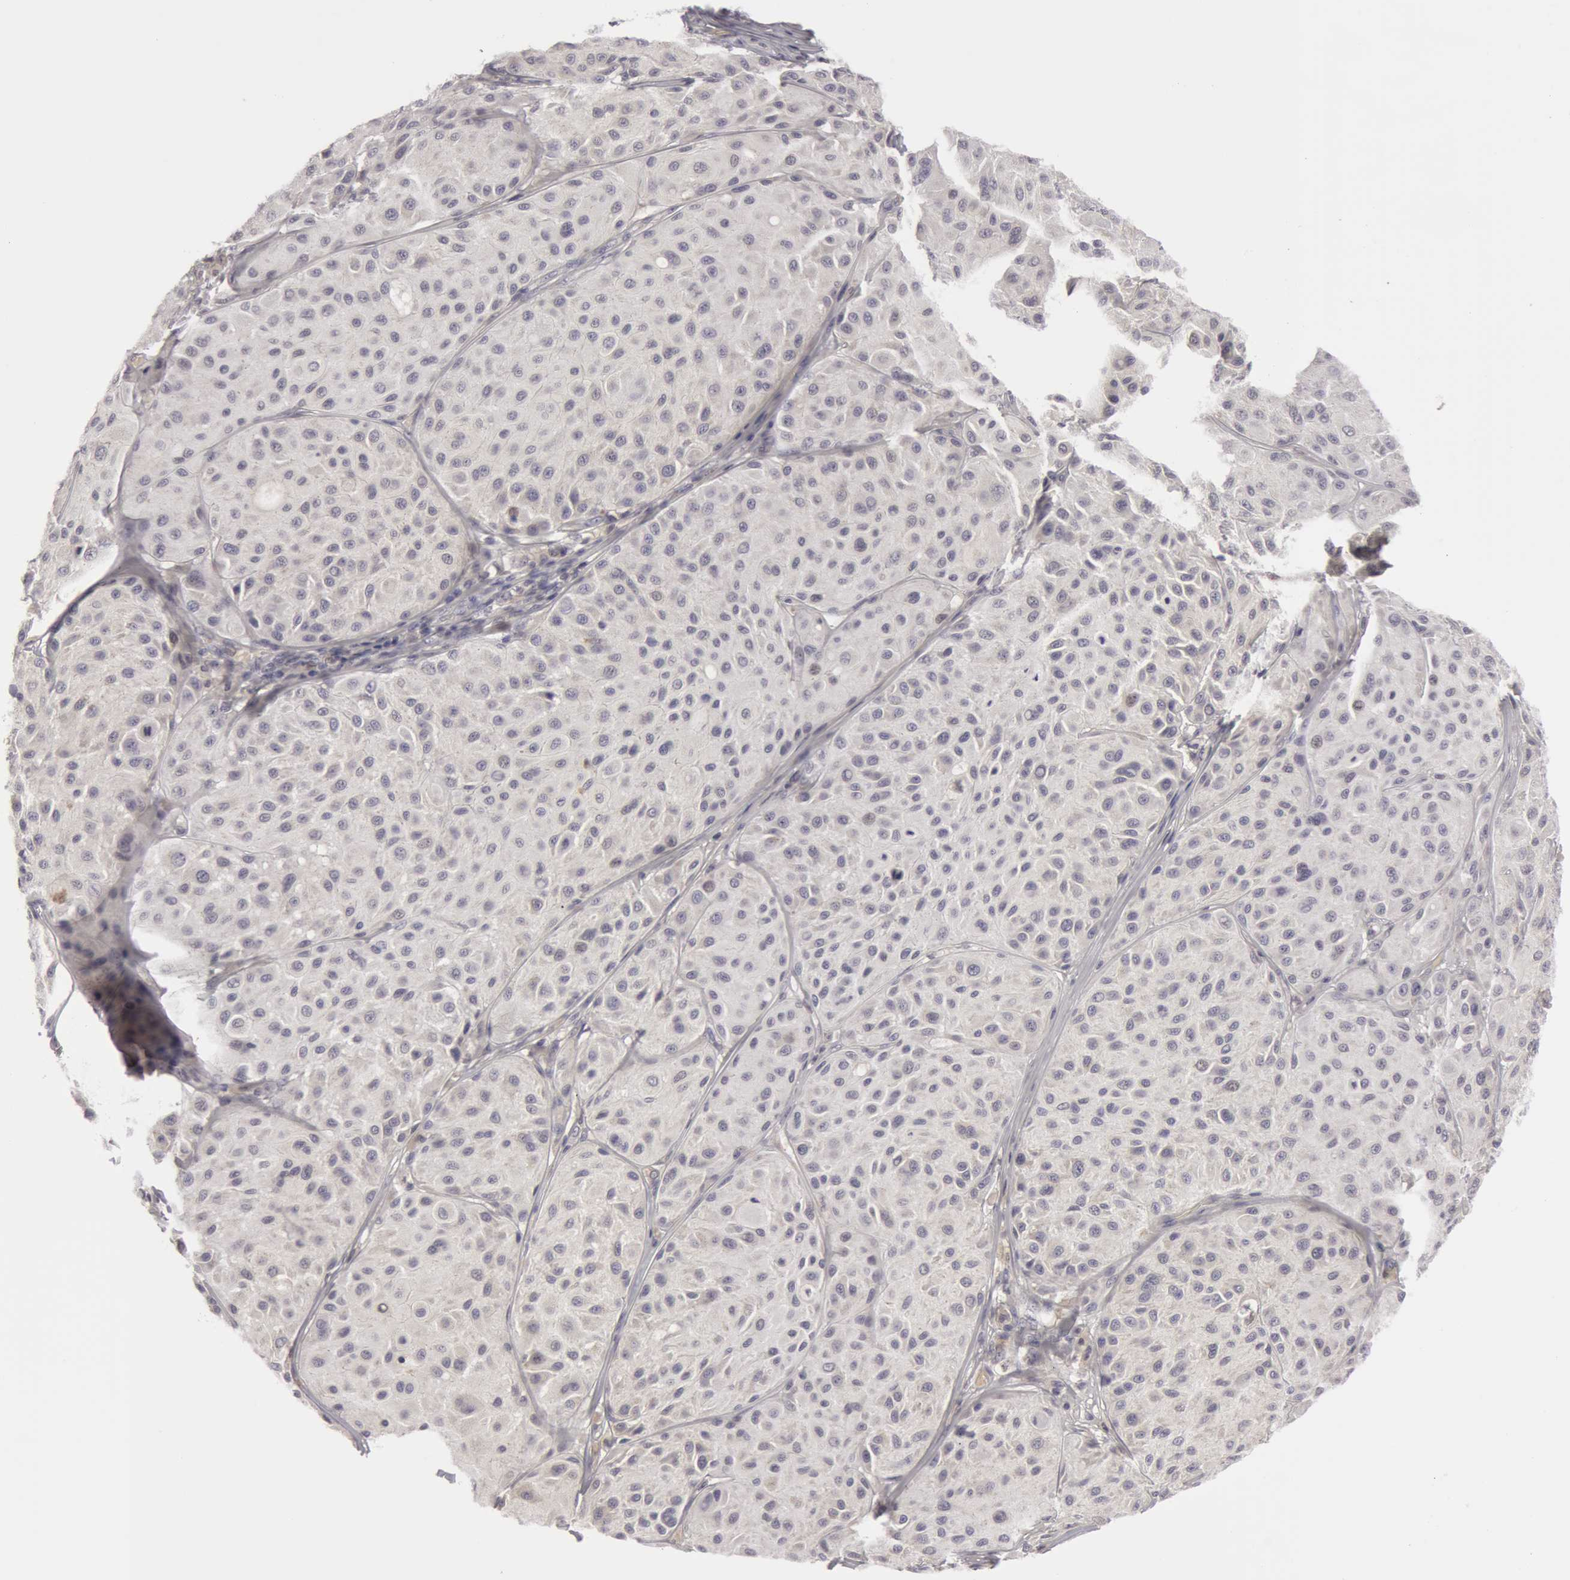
{"staining": {"intensity": "weak", "quantity": "<25%", "location": "nuclear"}, "tissue": "melanoma", "cell_type": "Tumor cells", "image_type": "cancer", "snomed": [{"axis": "morphology", "description": "Malignant melanoma, NOS"}, {"axis": "topography", "description": "Skin"}], "caption": "Immunohistochemical staining of malignant melanoma displays no significant expression in tumor cells. (DAB immunohistochemistry (IHC), high magnification).", "gene": "CAT", "patient": {"sex": "male", "age": 36}}